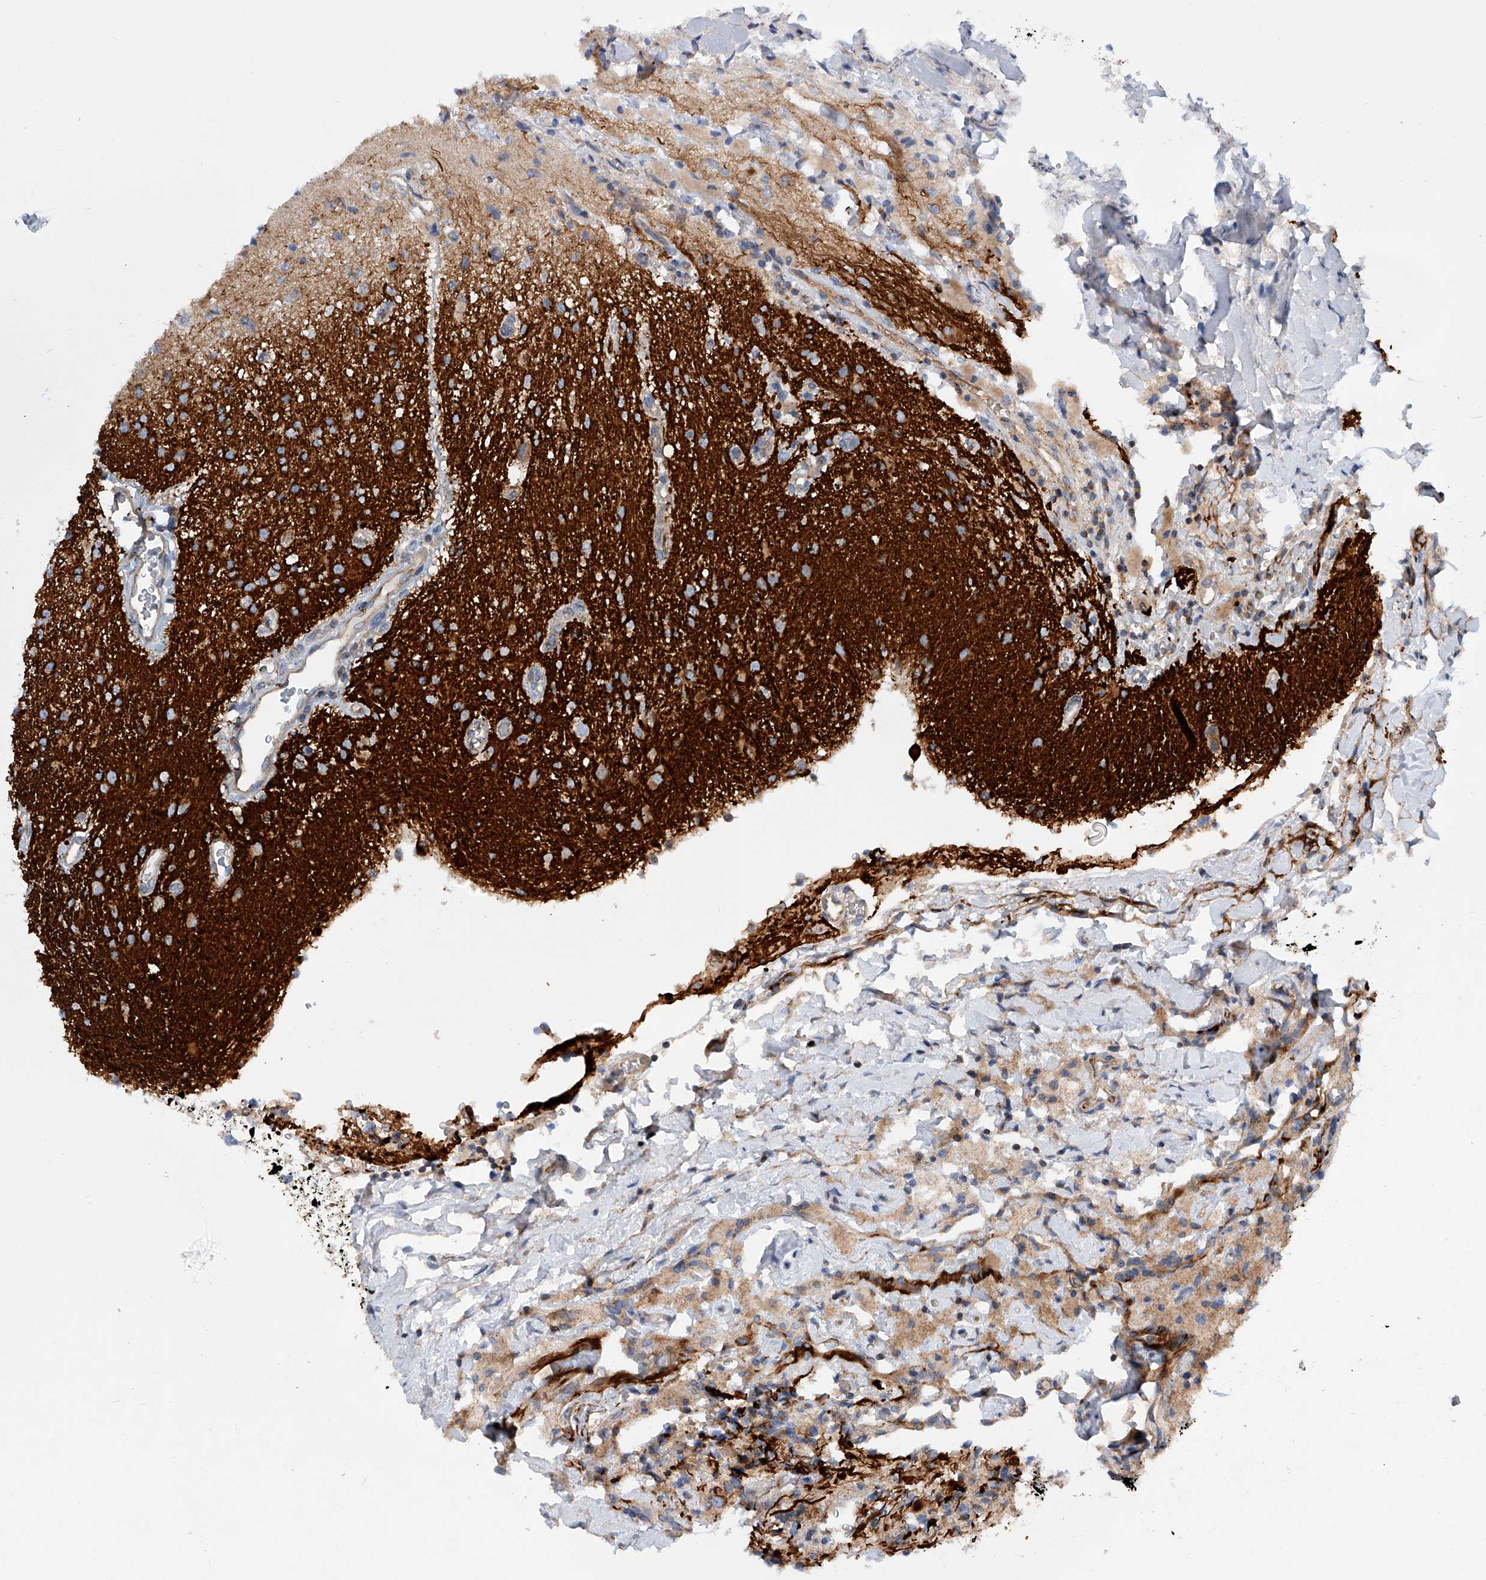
{"staining": {"intensity": "moderate", "quantity": "<25%", "location": "cytoplasmic/membranous"}, "tissue": "glioma", "cell_type": "Tumor cells", "image_type": "cancer", "snomed": [{"axis": "morphology", "description": "Glioma, malignant, High grade"}, {"axis": "topography", "description": "Brain"}], "caption": "Protein analysis of glioma tissue reveals moderate cytoplasmic/membranous positivity in about <25% of tumor cells.", "gene": "MLYCD", "patient": {"sex": "male", "age": 34}}